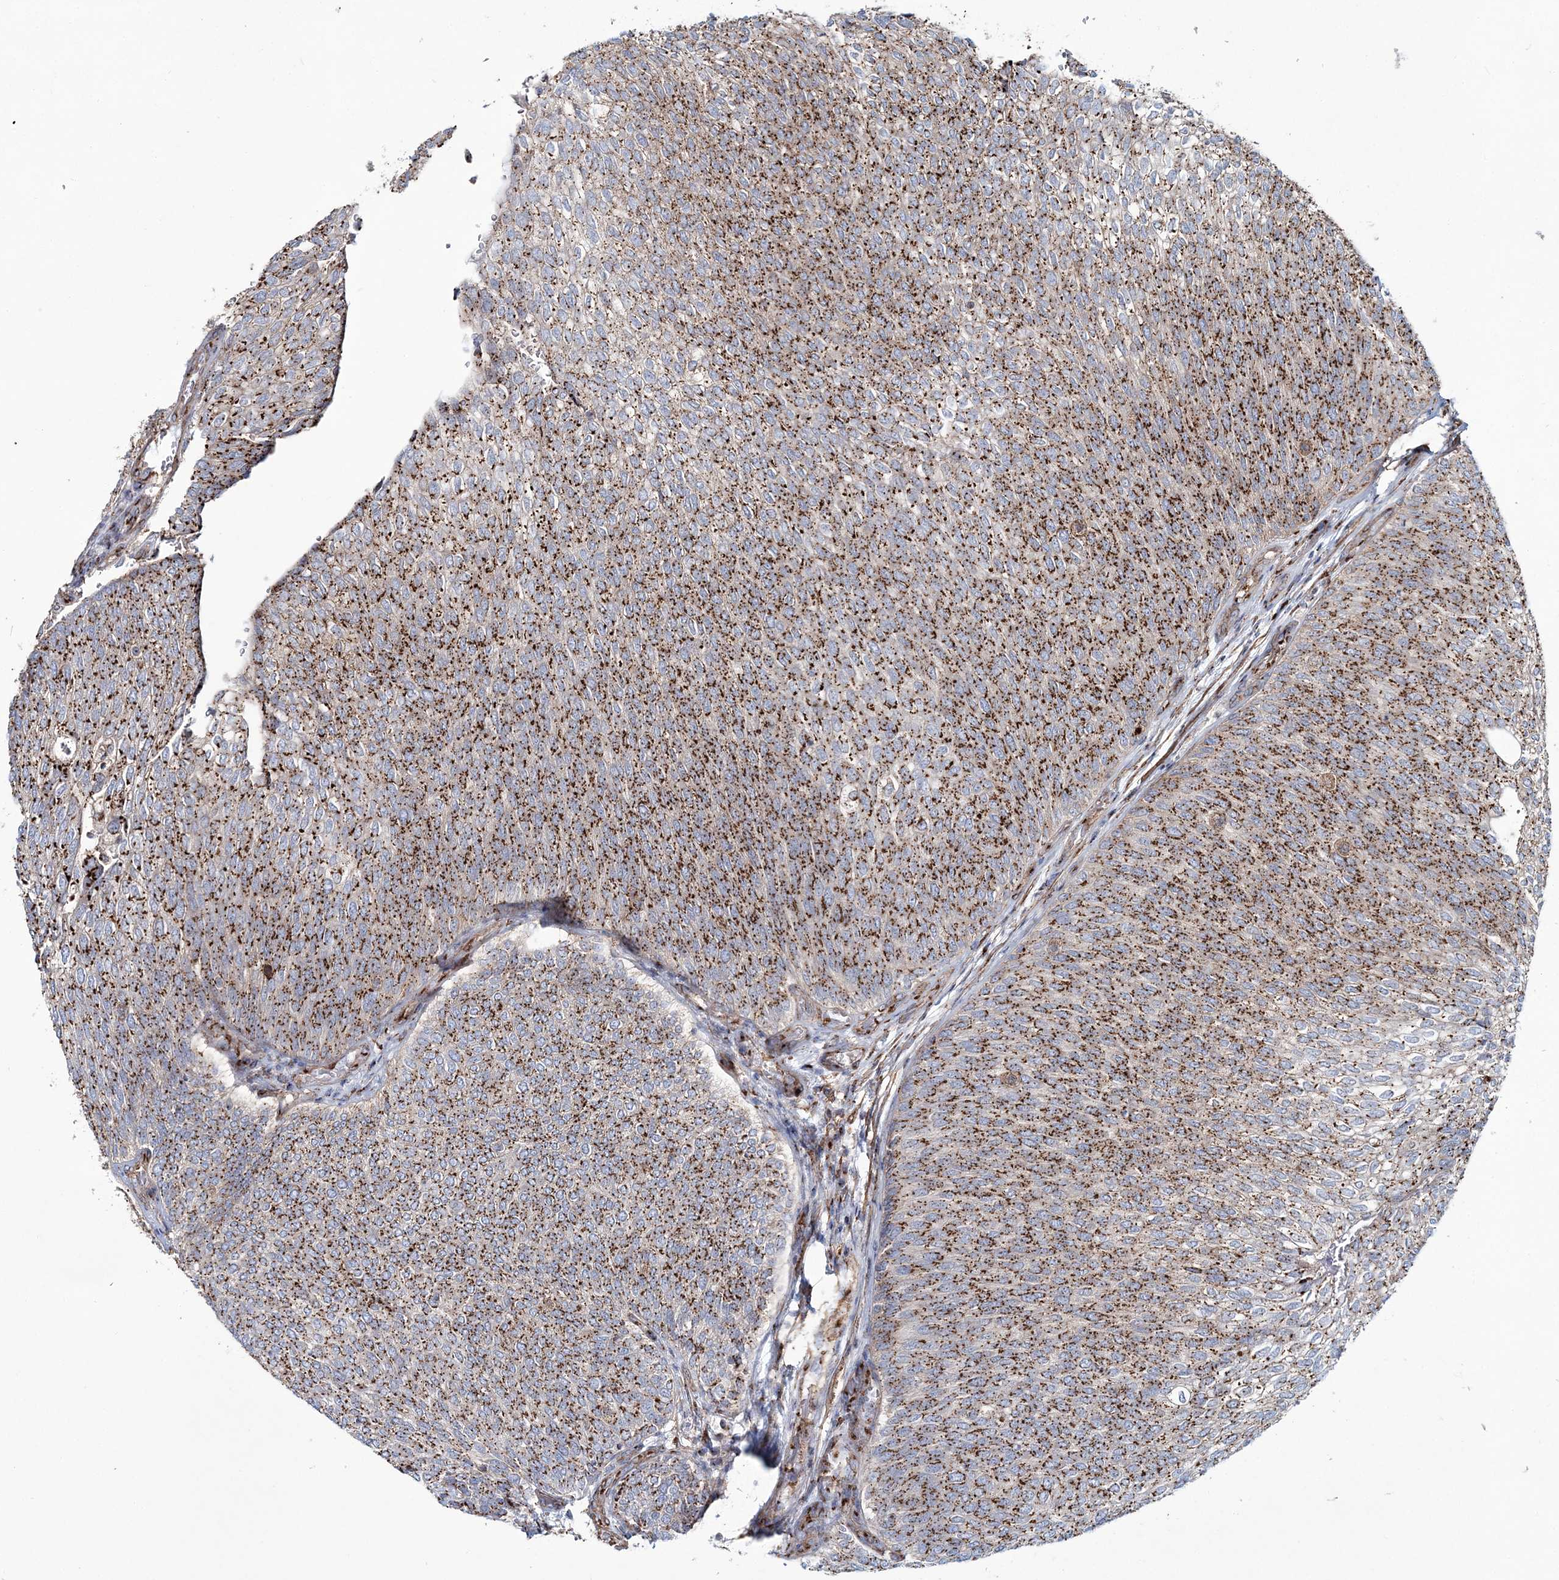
{"staining": {"intensity": "moderate", "quantity": ">75%", "location": "cytoplasmic/membranous"}, "tissue": "urothelial cancer", "cell_type": "Tumor cells", "image_type": "cancer", "snomed": [{"axis": "morphology", "description": "Urothelial carcinoma, Low grade"}, {"axis": "topography", "description": "Urinary bladder"}], "caption": "Immunohistochemistry histopathology image of neoplastic tissue: human urothelial carcinoma (low-grade) stained using immunohistochemistry reveals medium levels of moderate protein expression localized specifically in the cytoplasmic/membranous of tumor cells, appearing as a cytoplasmic/membranous brown color.", "gene": "MAN1A2", "patient": {"sex": "female", "age": 79}}